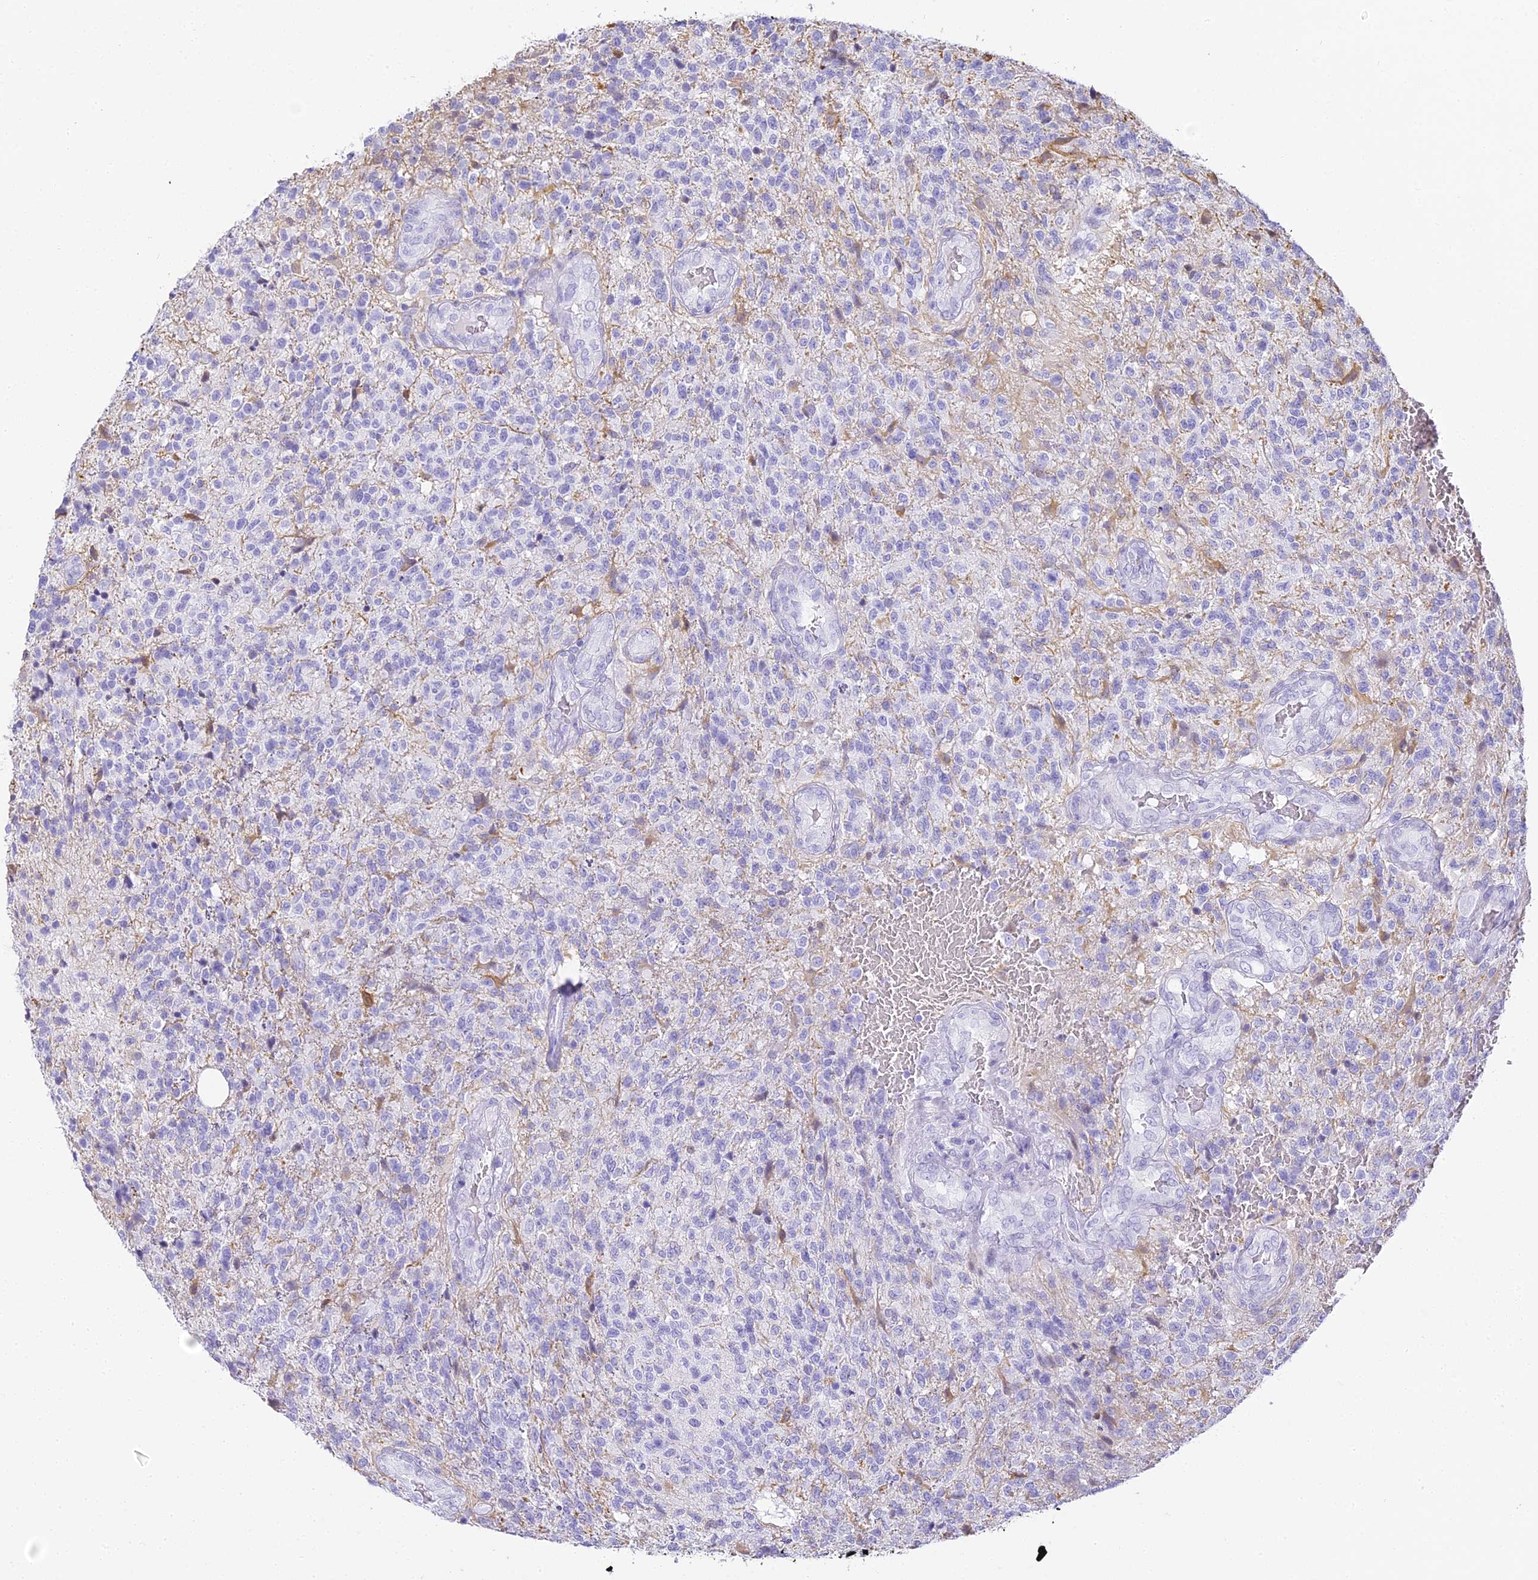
{"staining": {"intensity": "negative", "quantity": "none", "location": "none"}, "tissue": "glioma", "cell_type": "Tumor cells", "image_type": "cancer", "snomed": [{"axis": "morphology", "description": "Glioma, malignant, High grade"}, {"axis": "topography", "description": "Brain"}], "caption": "IHC histopathology image of high-grade glioma (malignant) stained for a protein (brown), which exhibits no staining in tumor cells.", "gene": "ABHD14A-ACY1", "patient": {"sex": "male", "age": 56}}